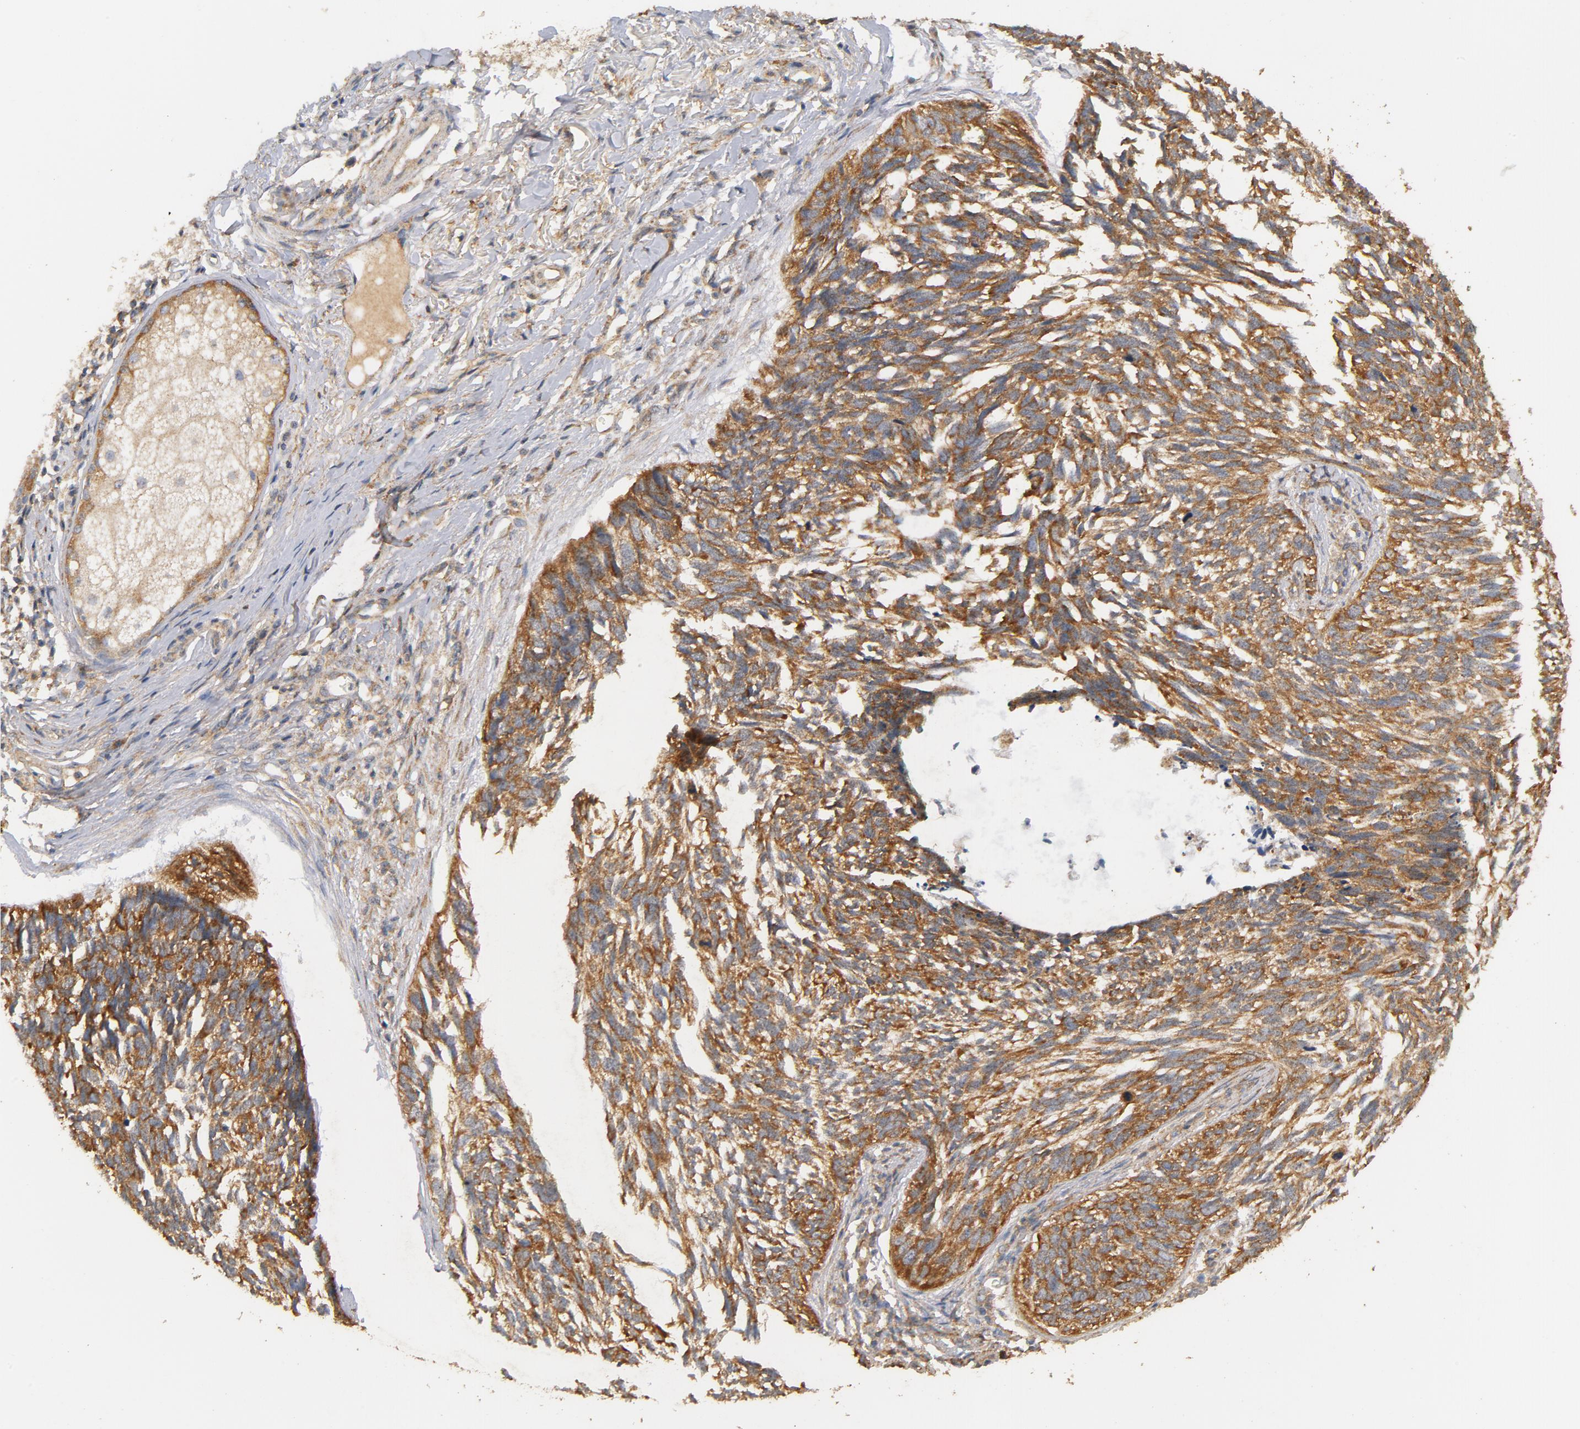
{"staining": {"intensity": "moderate", "quantity": ">75%", "location": "cytoplasmic/membranous"}, "tissue": "skin cancer", "cell_type": "Tumor cells", "image_type": "cancer", "snomed": [{"axis": "morphology", "description": "Normal tissue, NOS"}, {"axis": "morphology", "description": "Squamous cell carcinoma, NOS"}, {"axis": "topography", "description": "Skin"}], "caption": "There is medium levels of moderate cytoplasmic/membranous expression in tumor cells of skin cancer, as demonstrated by immunohistochemical staining (brown color).", "gene": "DDX6", "patient": {"sex": "female", "age": 59}}